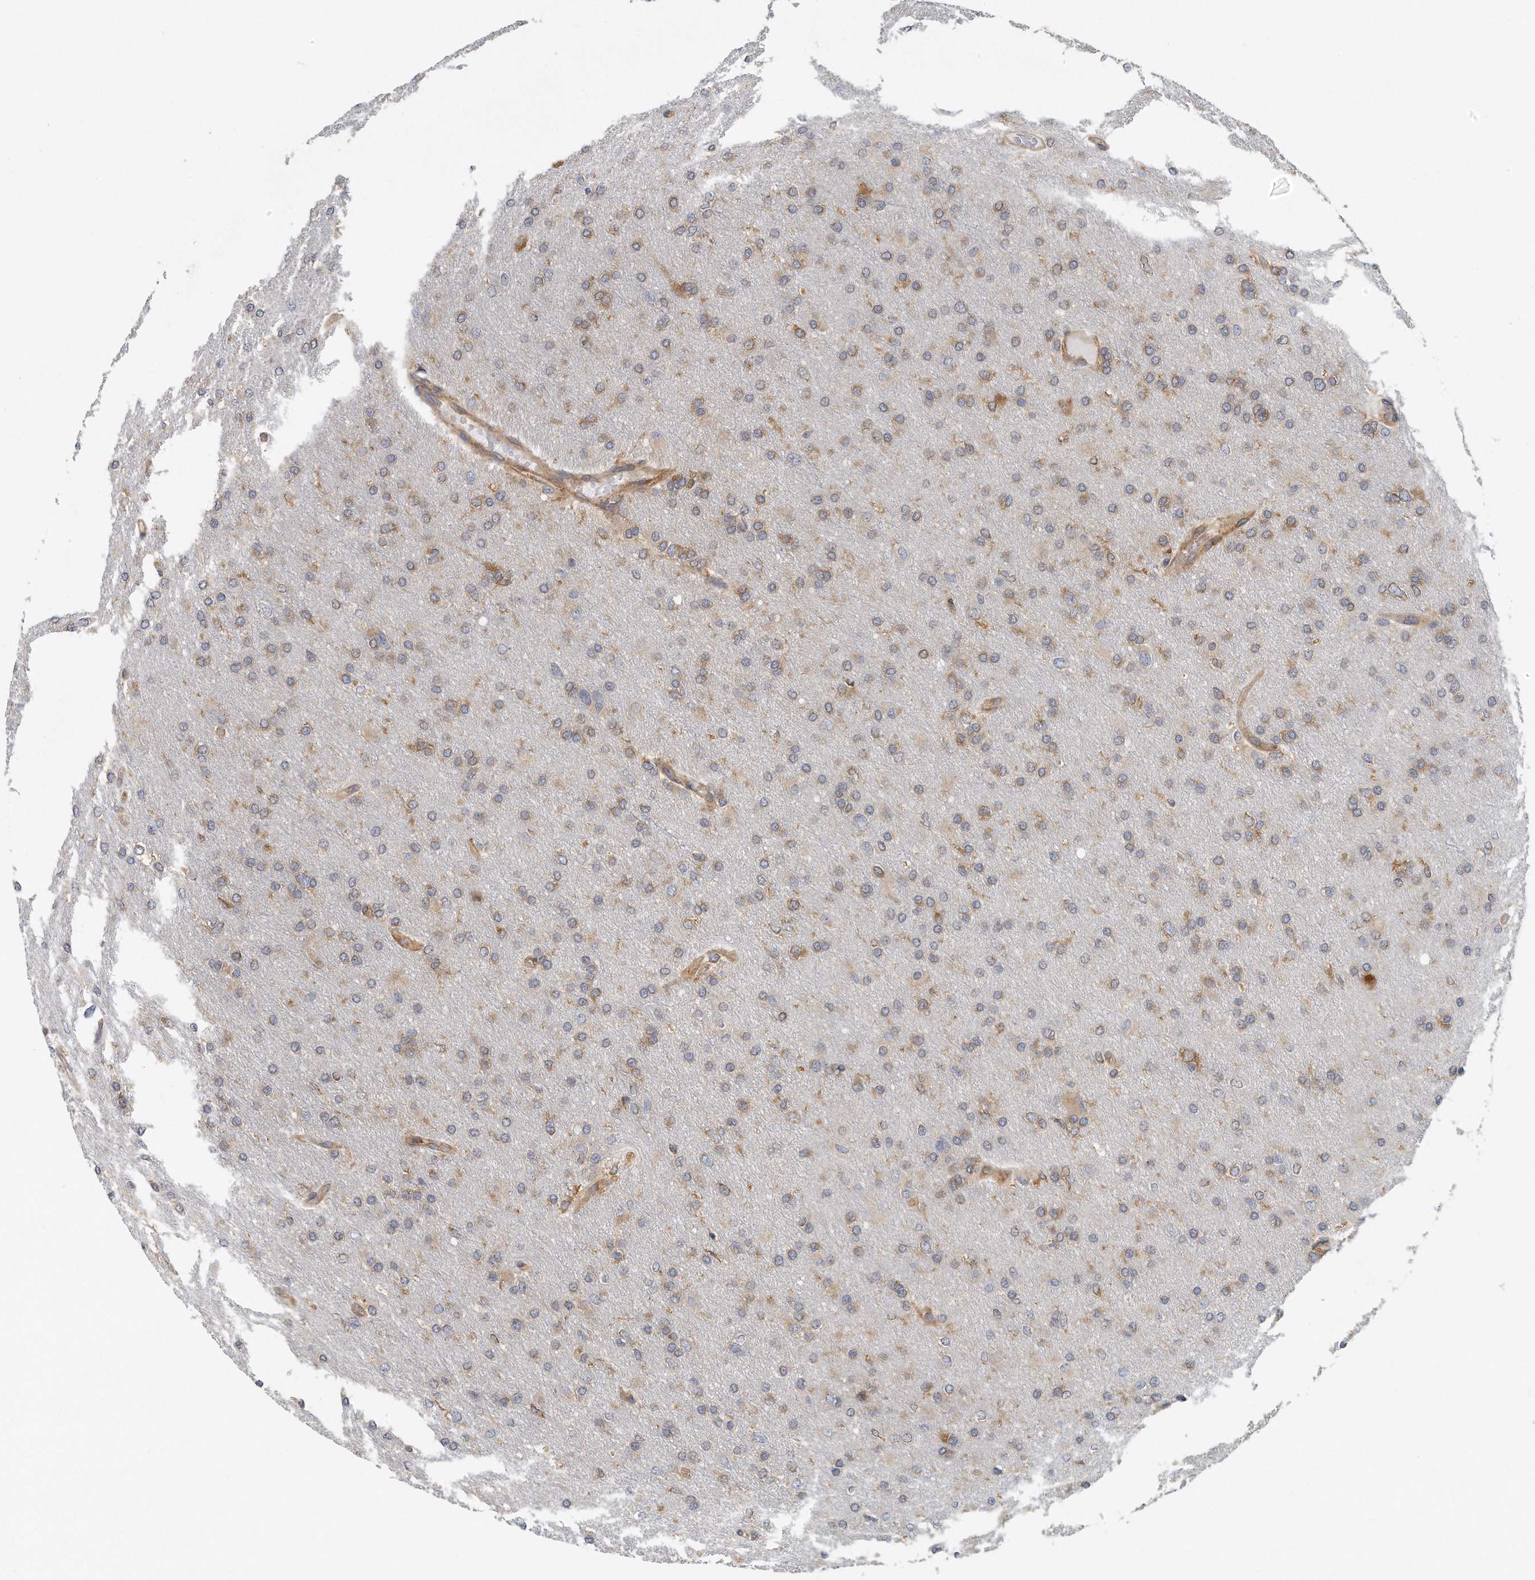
{"staining": {"intensity": "weak", "quantity": "25%-75%", "location": "cytoplasmic/membranous"}, "tissue": "glioma", "cell_type": "Tumor cells", "image_type": "cancer", "snomed": [{"axis": "morphology", "description": "Glioma, malignant, High grade"}, {"axis": "topography", "description": "Cerebral cortex"}], "caption": "The histopathology image demonstrates staining of high-grade glioma (malignant), revealing weak cytoplasmic/membranous protein positivity (brown color) within tumor cells. (DAB IHC, brown staining for protein, blue staining for nuclei).", "gene": "EIF3I", "patient": {"sex": "female", "age": 36}}